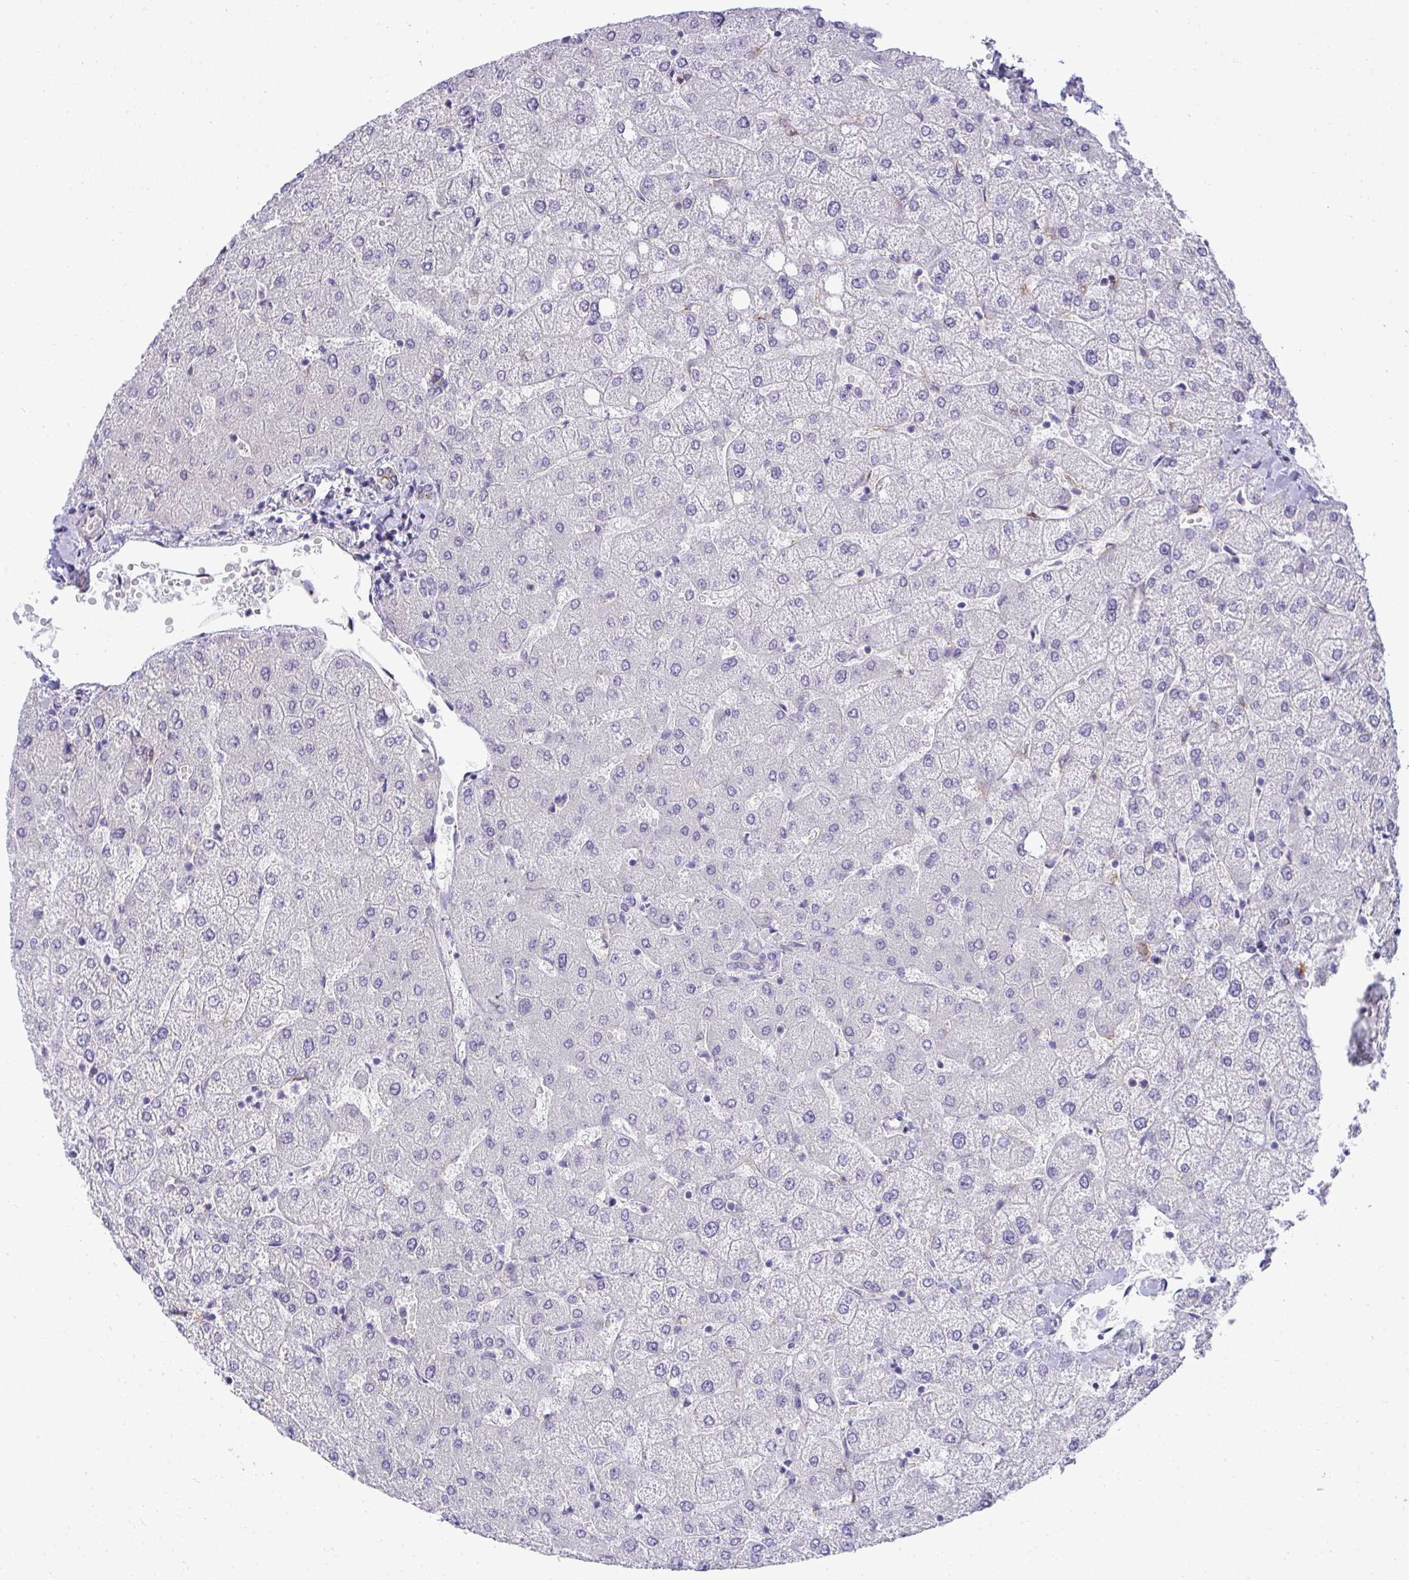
{"staining": {"intensity": "negative", "quantity": "none", "location": "none"}, "tissue": "liver", "cell_type": "Cholangiocytes", "image_type": "normal", "snomed": [{"axis": "morphology", "description": "Normal tissue, NOS"}, {"axis": "topography", "description": "Liver"}], "caption": "Immunohistochemistry (IHC) micrograph of unremarkable liver: human liver stained with DAB (3,3'-diaminobenzidine) displays no significant protein positivity in cholangiocytes. The staining is performed using DAB brown chromogen with nuclei counter-stained in using hematoxylin.", "gene": "AK5", "patient": {"sex": "female", "age": 54}}